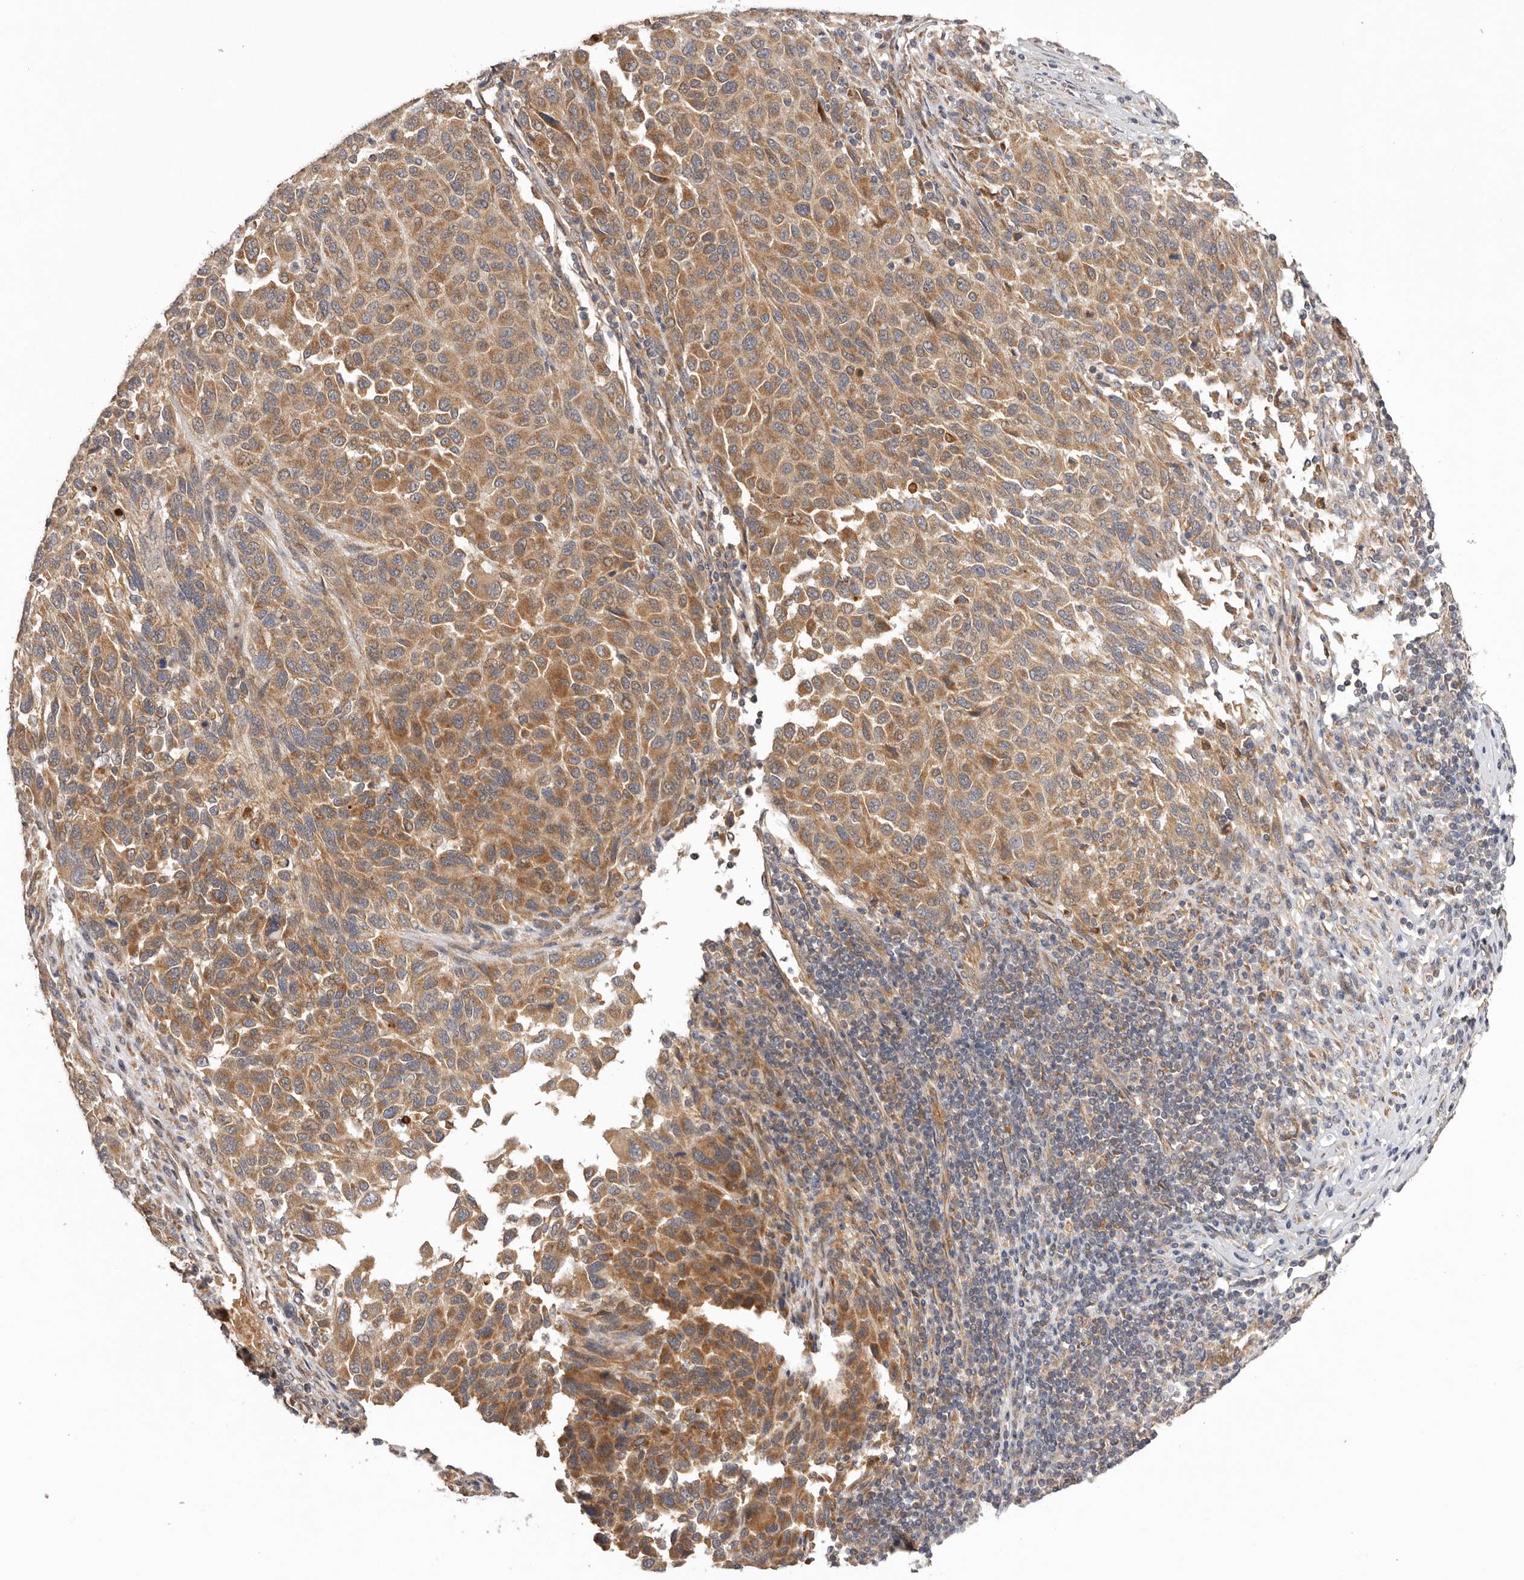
{"staining": {"intensity": "moderate", "quantity": ">75%", "location": "cytoplasmic/membranous"}, "tissue": "melanoma", "cell_type": "Tumor cells", "image_type": "cancer", "snomed": [{"axis": "morphology", "description": "Malignant melanoma, Metastatic site"}, {"axis": "topography", "description": "Lymph node"}], "caption": "Protein expression analysis of human melanoma reveals moderate cytoplasmic/membranous expression in about >75% of tumor cells.", "gene": "UBR2", "patient": {"sex": "male", "age": 61}}